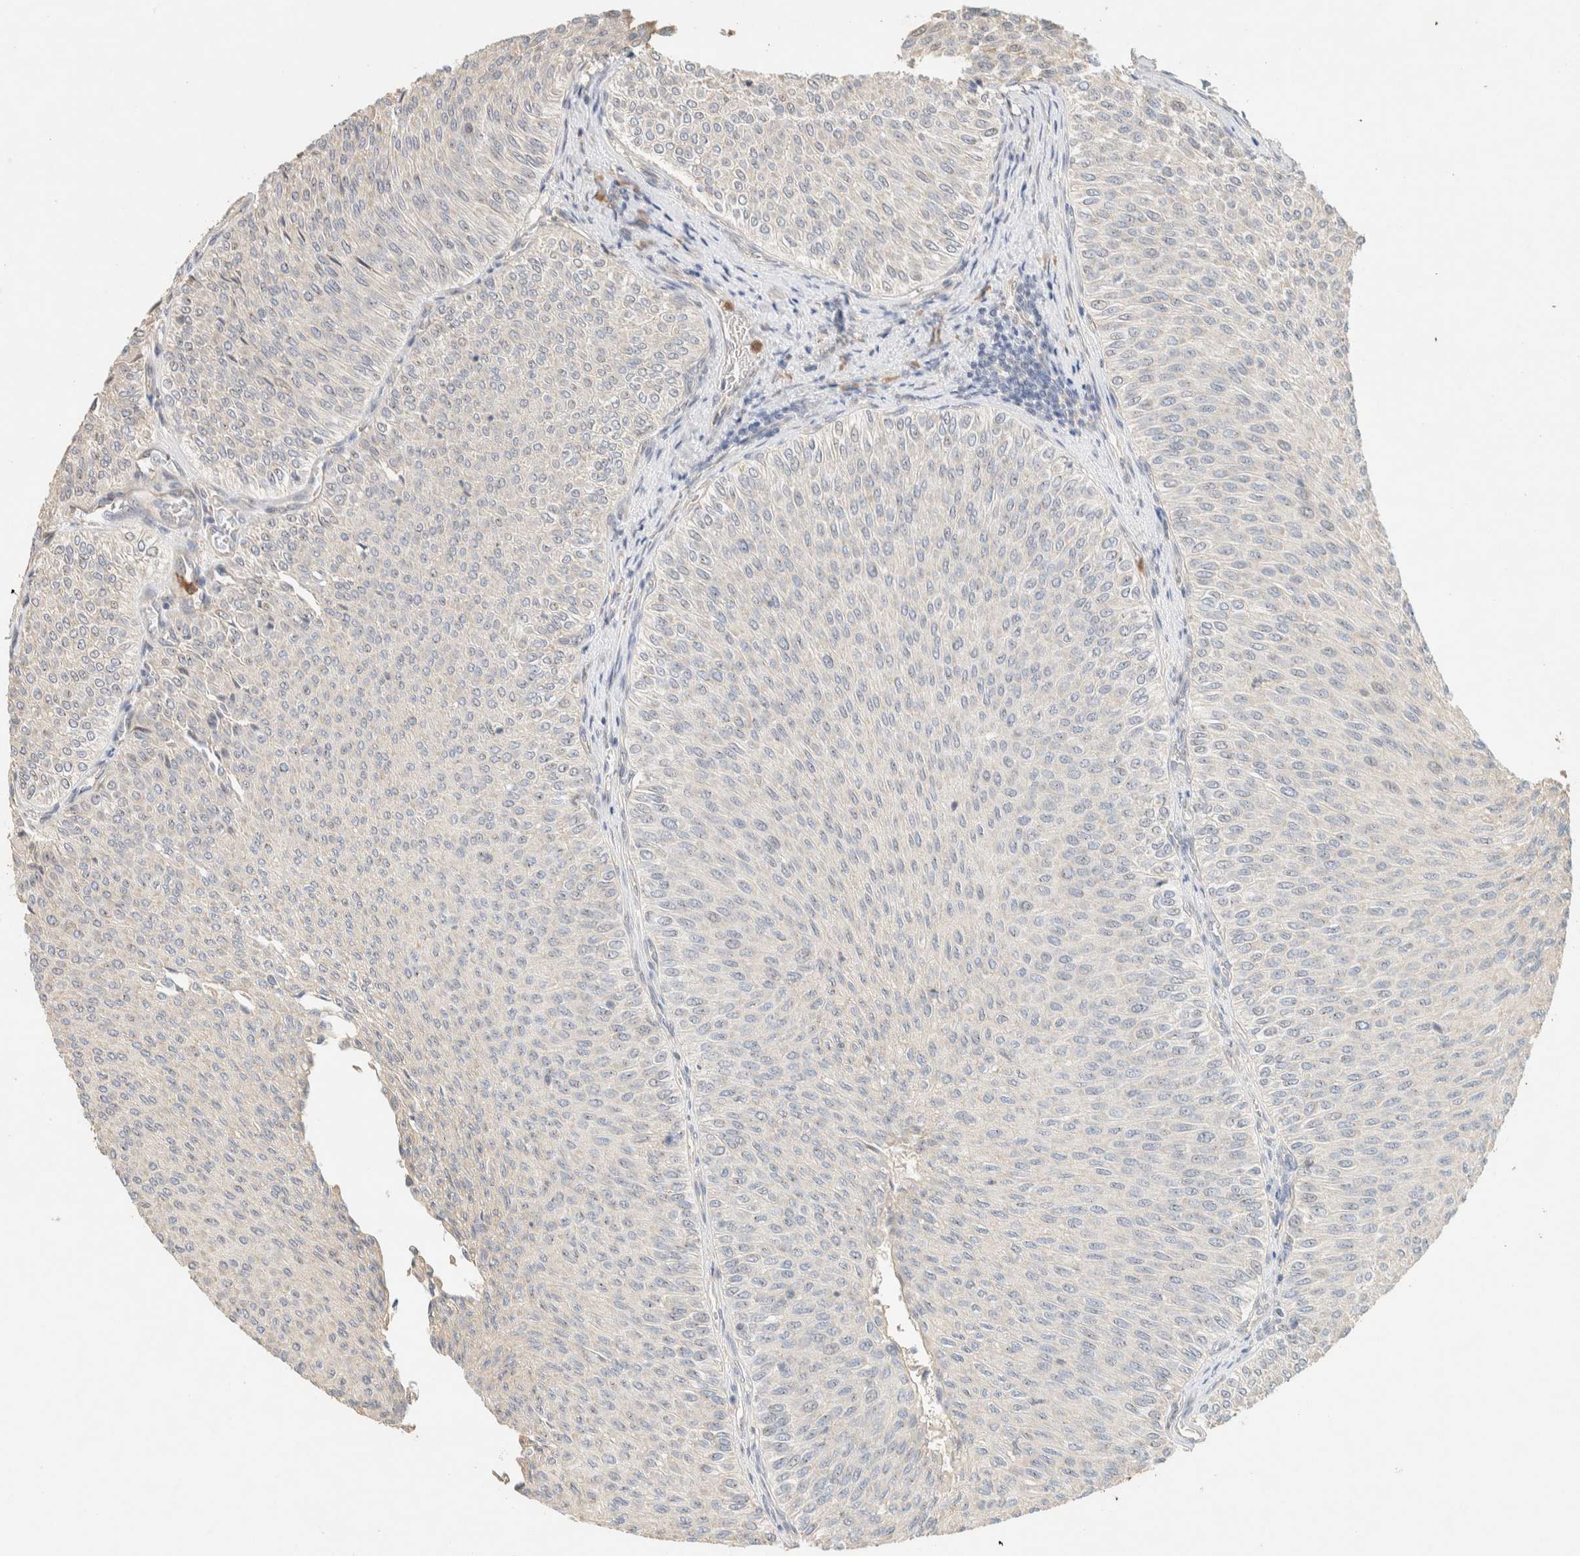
{"staining": {"intensity": "negative", "quantity": "none", "location": "none"}, "tissue": "urothelial cancer", "cell_type": "Tumor cells", "image_type": "cancer", "snomed": [{"axis": "morphology", "description": "Urothelial carcinoma, Low grade"}, {"axis": "topography", "description": "Urinary bladder"}], "caption": "Low-grade urothelial carcinoma stained for a protein using IHC displays no staining tumor cells.", "gene": "TTC3", "patient": {"sex": "male", "age": 78}}